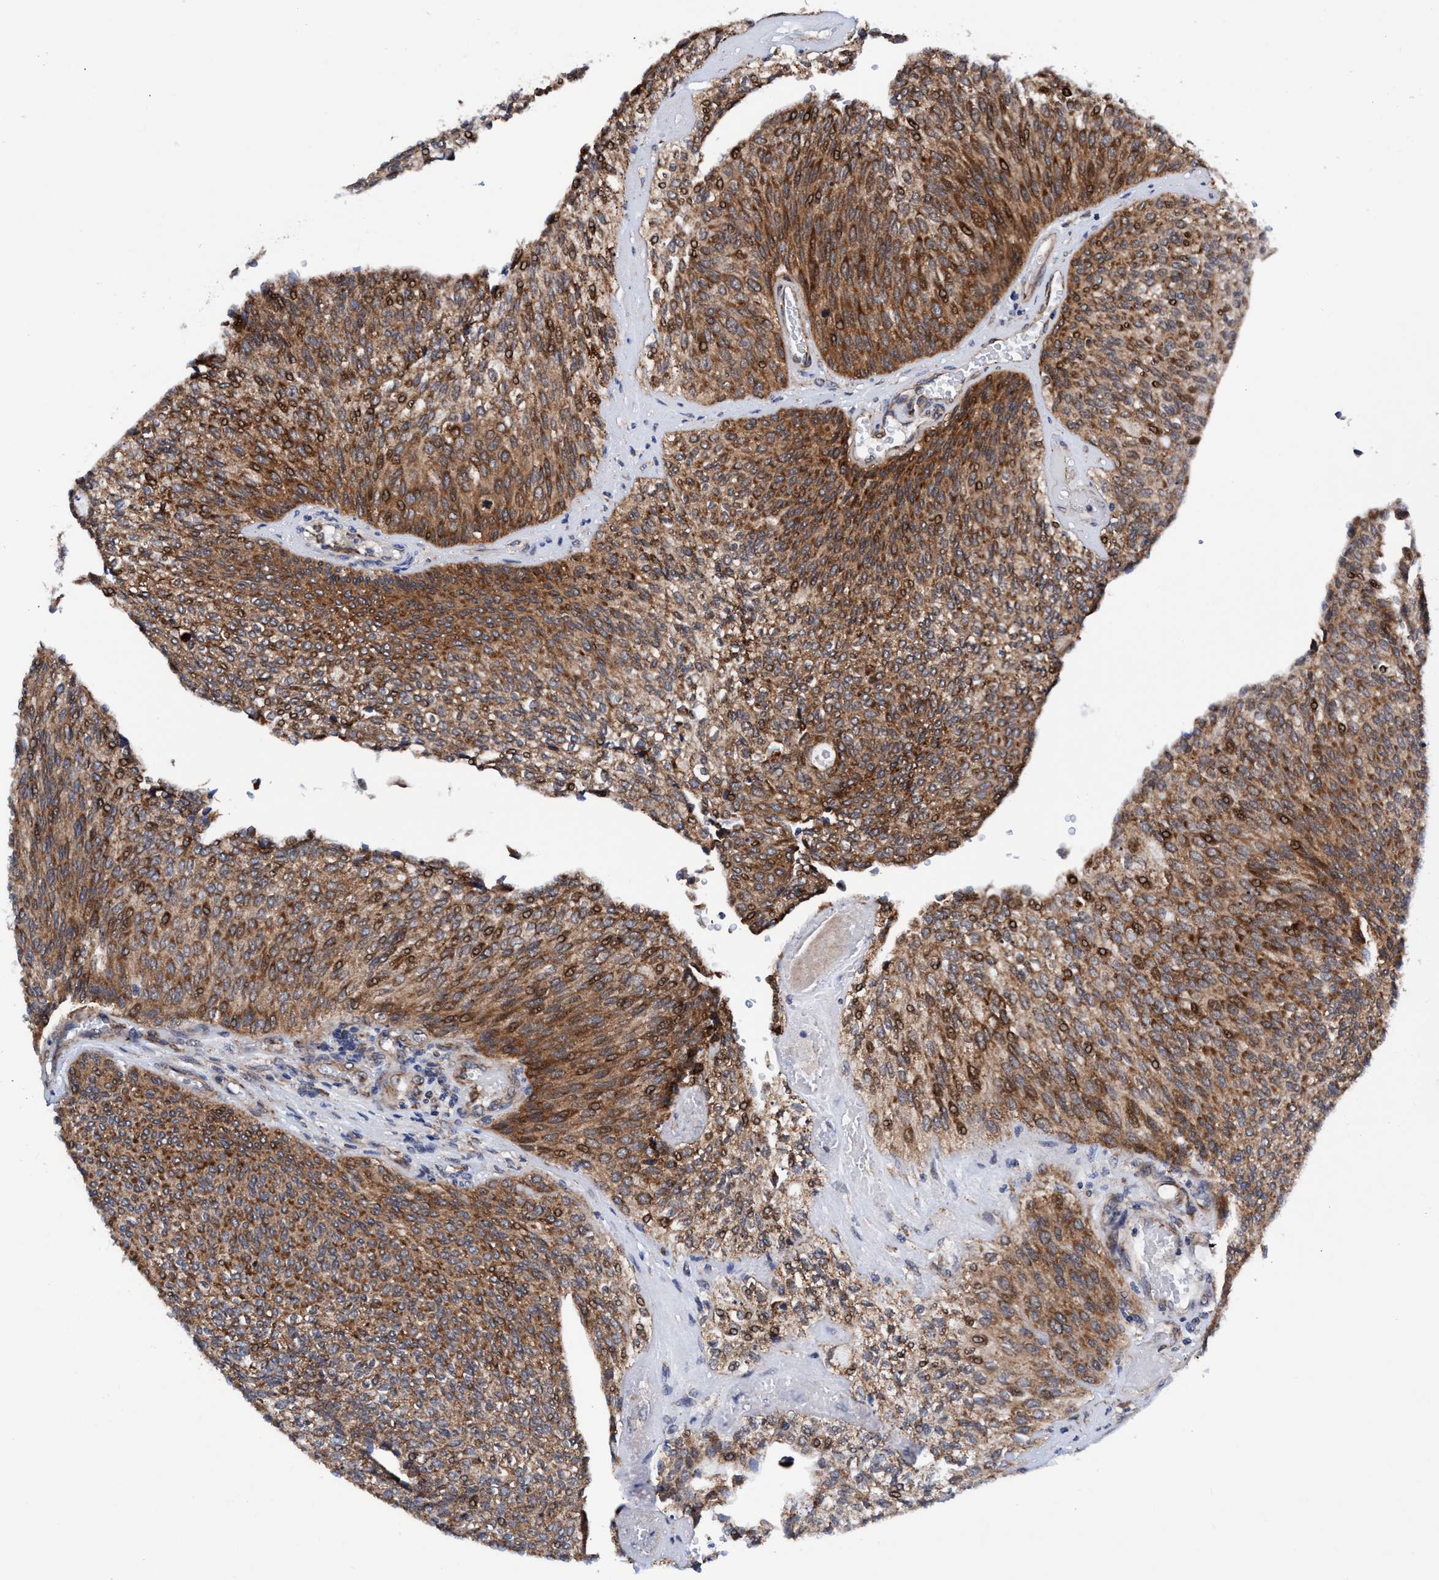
{"staining": {"intensity": "moderate", "quantity": ">75%", "location": "cytoplasmic/membranous"}, "tissue": "urothelial cancer", "cell_type": "Tumor cells", "image_type": "cancer", "snomed": [{"axis": "morphology", "description": "Urothelial carcinoma, Low grade"}, {"axis": "topography", "description": "Urinary bladder"}], "caption": "Urothelial cancer was stained to show a protein in brown. There is medium levels of moderate cytoplasmic/membranous positivity in approximately >75% of tumor cells.", "gene": "AGAP2", "patient": {"sex": "female", "age": 79}}